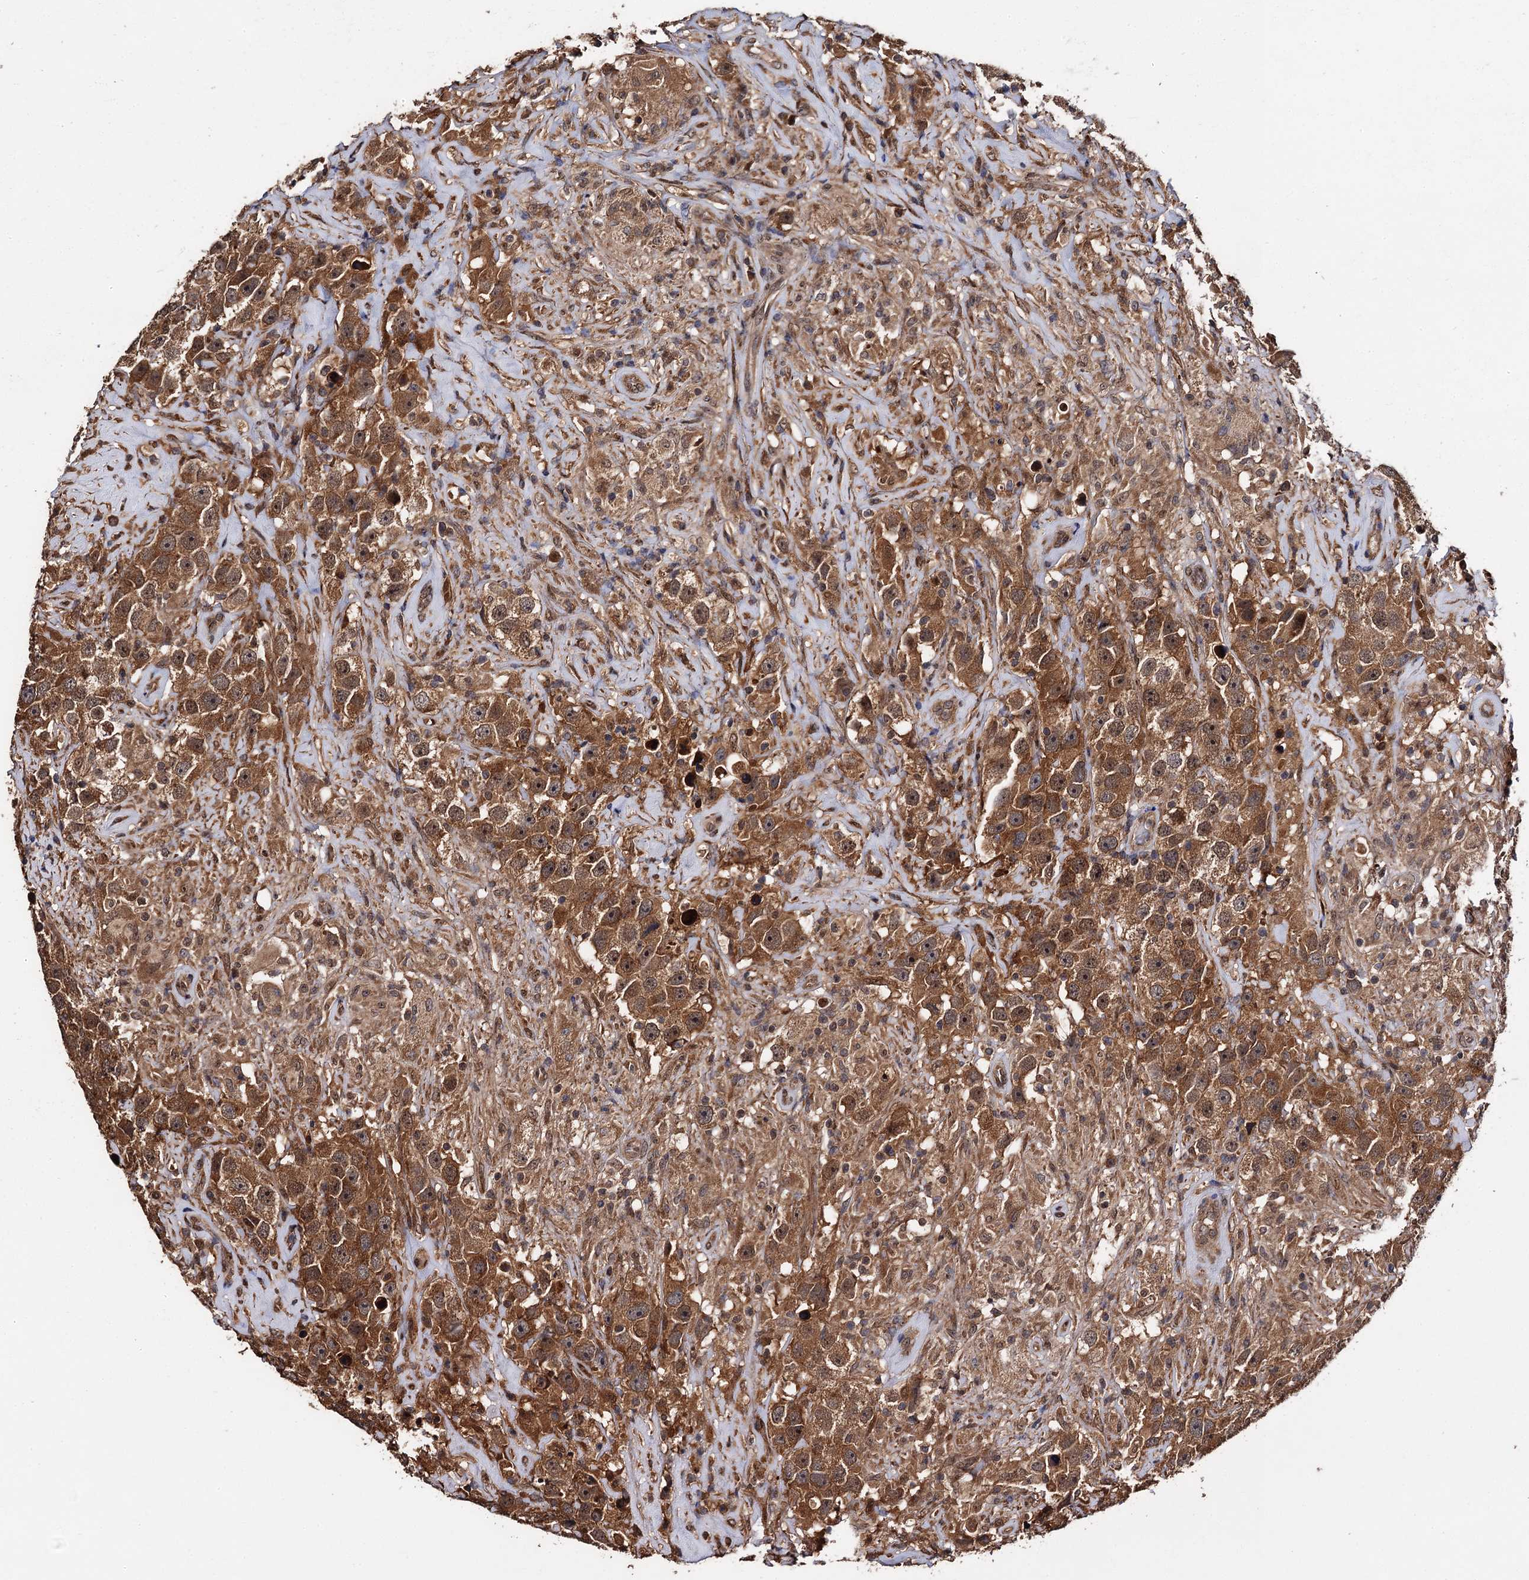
{"staining": {"intensity": "moderate", "quantity": ">75%", "location": "cytoplasmic/membranous"}, "tissue": "testis cancer", "cell_type": "Tumor cells", "image_type": "cancer", "snomed": [{"axis": "morphology", "description": "Seminoma, NOS"}, {"axis": "topography", "description": "Testis"}], "caption": "DAB immunohistochemical staining of human seminoma (testis) exhibits moderate cytoplasmic/membranous protein staining in approximately >75% of tumor cells. (DAB = brown stain, brightfield microscopy at high magnification).", "gene": "MIER2", "patient": {"sex": "male", "age": 49}}